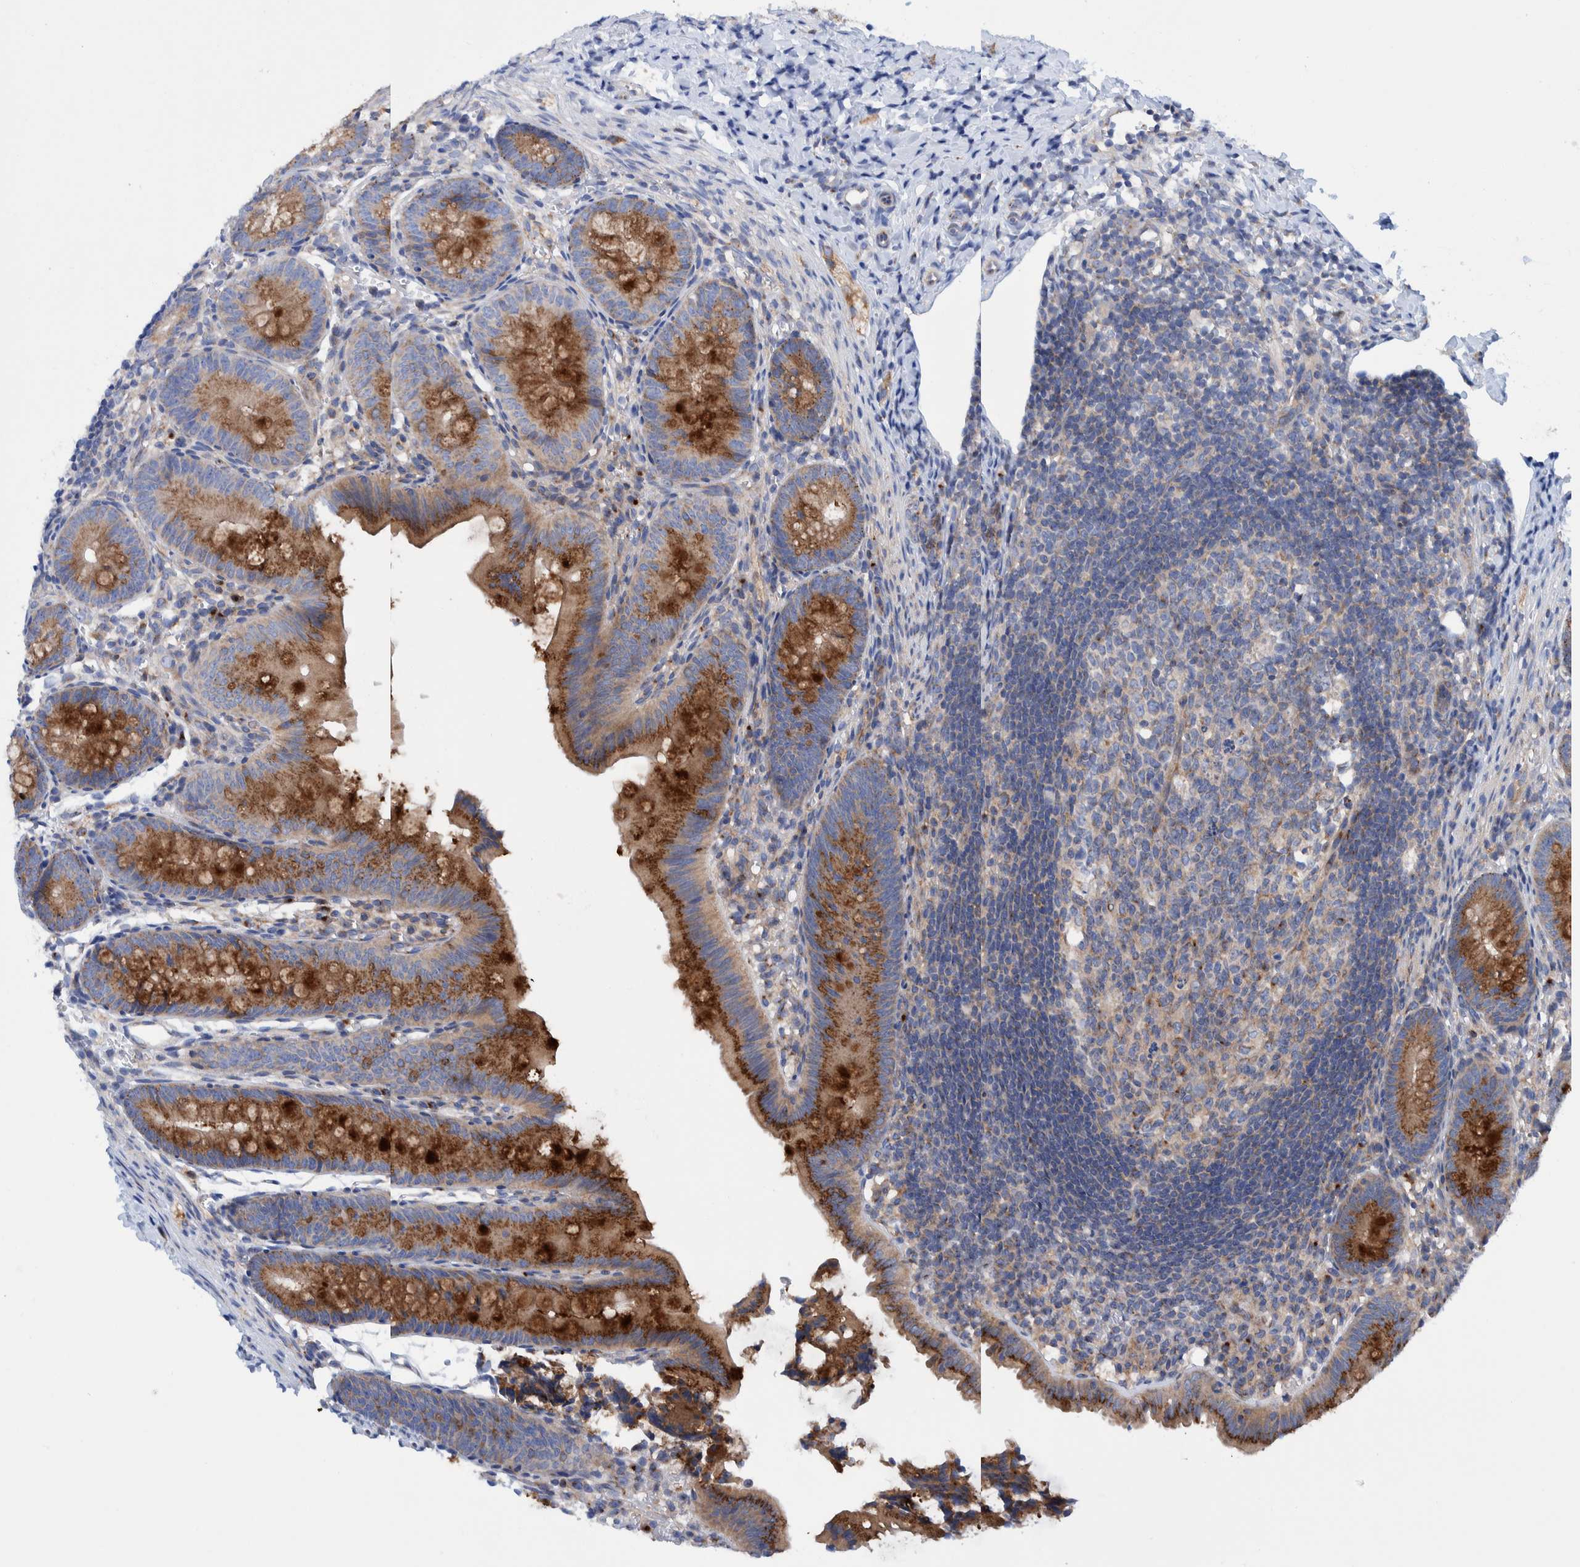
{"staining": {"intensity": "strong", "quantity": ">75%", "location": "cytoplasmic/membranous"}, "tissue": "appendix", "cell_type": "Glandular cells", "image_type": "normal", "snomed": [{"axis": "morphology", "description": "Normal tissue, NOS"}, {"axis": "topography", "description": "Appendix"}], "caption": "Appendix stained with IHC displays strong cytoplasmic/membranous staining in about >75% of glandular cells. Ihc stains the protein in brown and the nuclei are stained blue.", "gene": "TRIM58", "patient": {"sex": "male", "age": 1}}